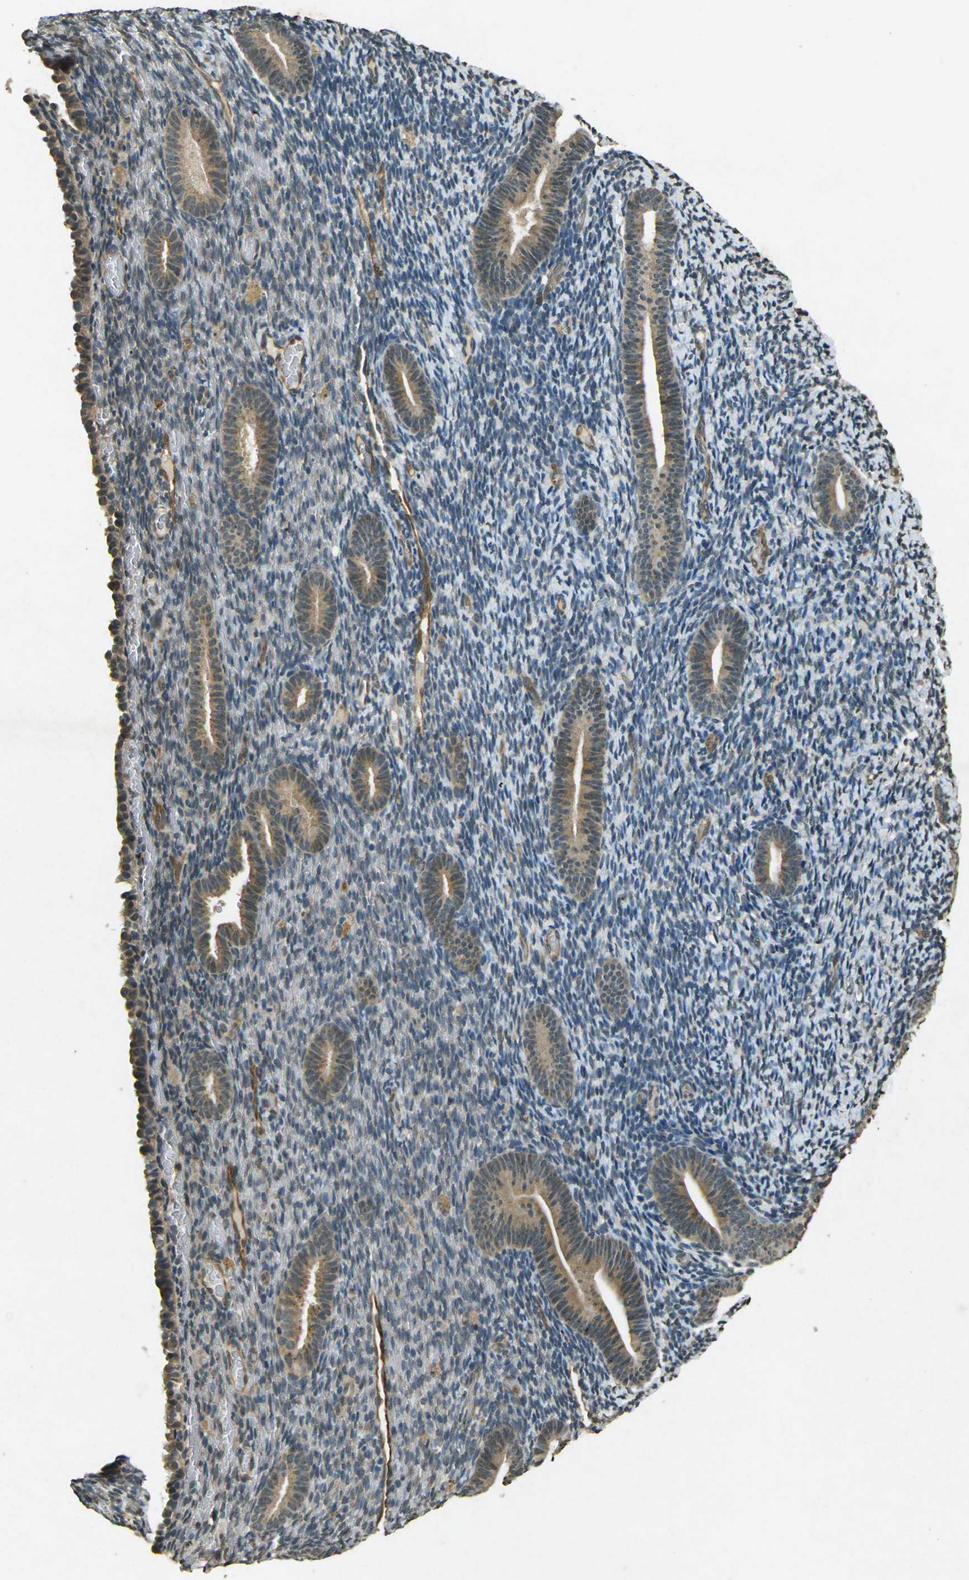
{"staining": {"intensity": "weak", "quantity": "<25%", "location": "cytoplasmic/membranous"}, "tissue": "endometrium", "cell_type": "Cells in endometrial stroma", "image_type": "normal", "snomed": [{"axis": "morphology", "description": "Normal tissue, NOS"}, {"axis": "topography", "description": "Endometrium"}], "caption": "The histopathology image reveals no significant expression in cells in endometrial stroma of endometrium. The staining was performed using DAB to visualize the protein expression in brown, while the nuclei were stained in blue with hematoxylin (Magnification: 20x).", "gene": "PDE2A", "patient": {"sex": "female", "age": 51}}